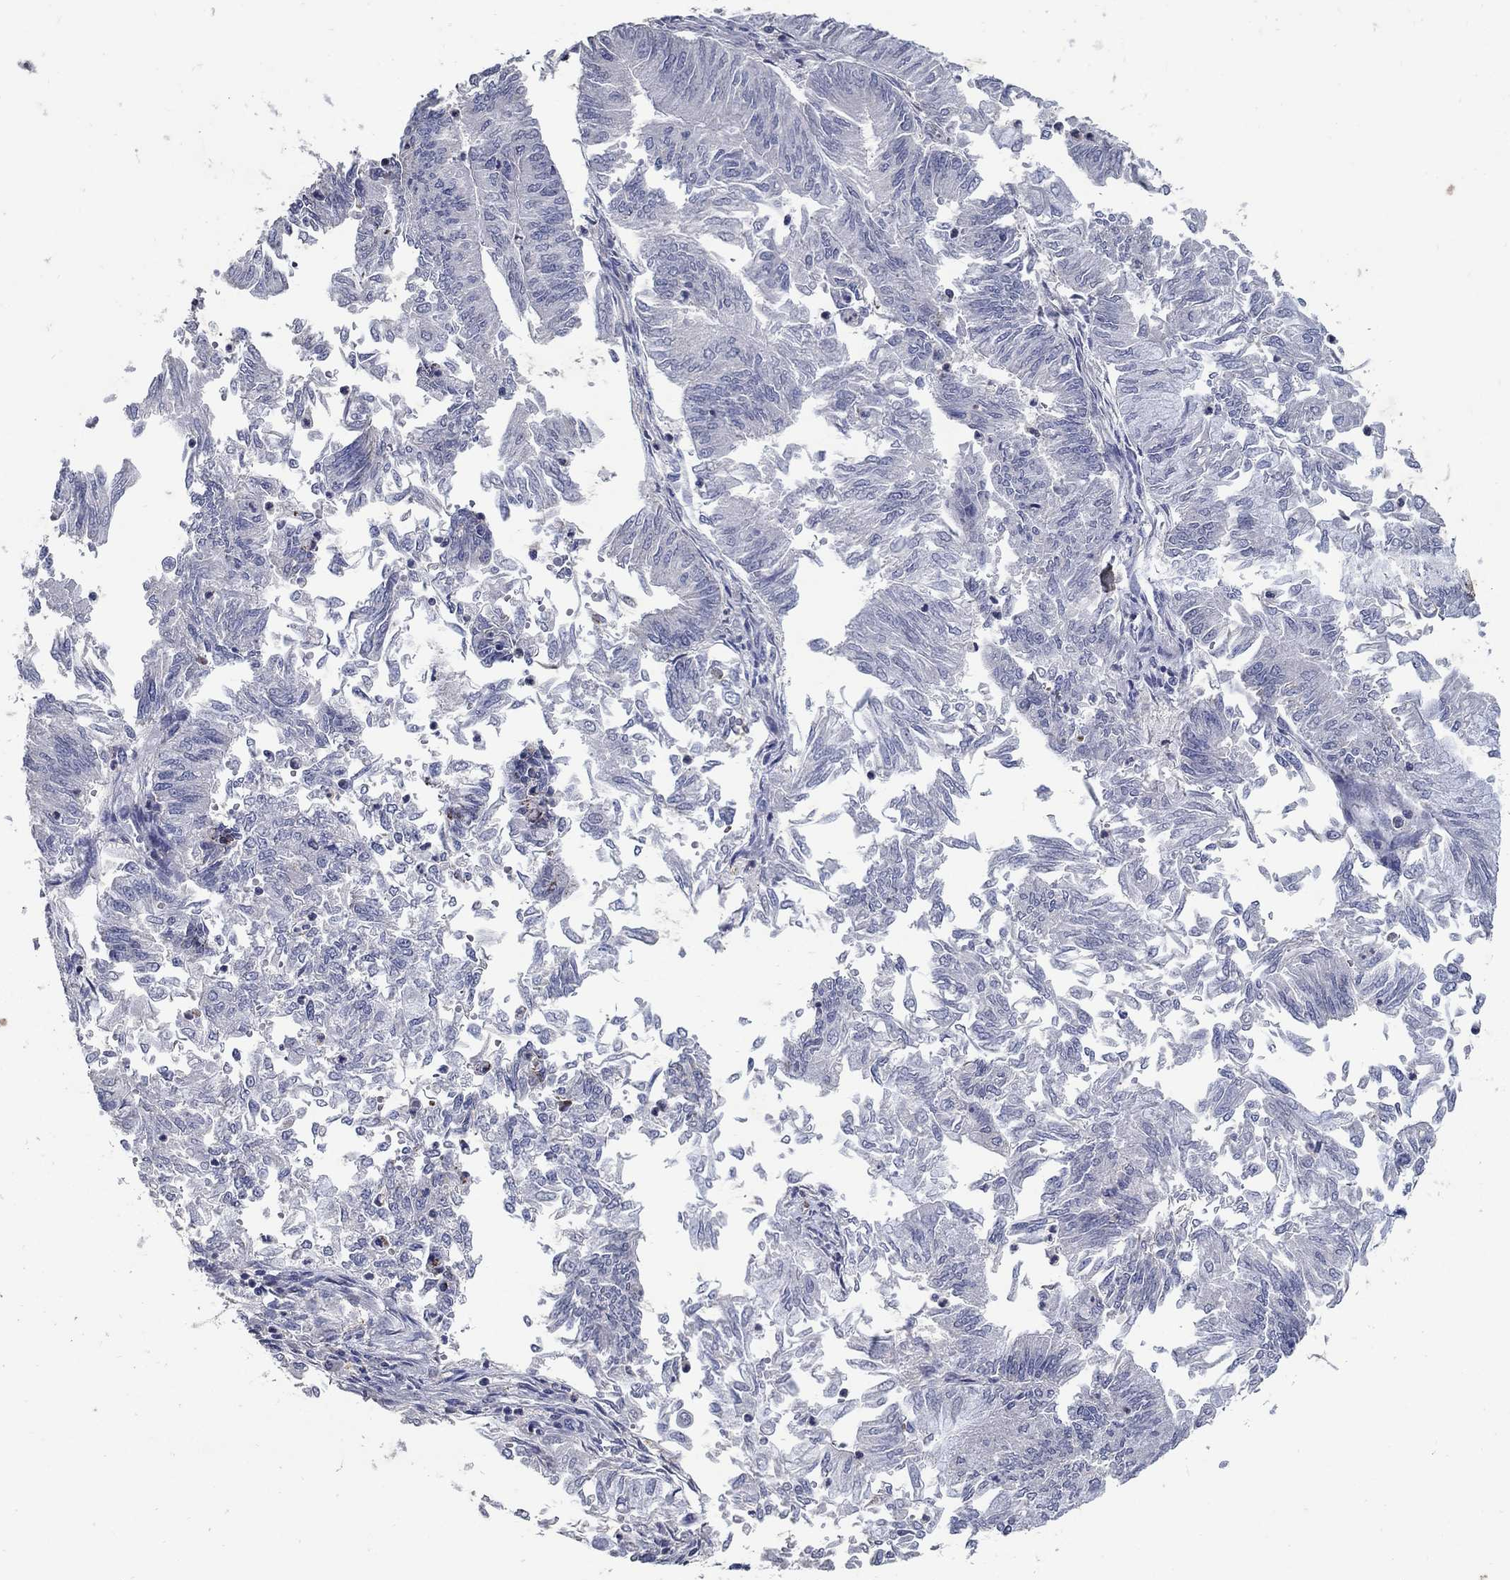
{"staining": {"intensity": "negative", "quantity": "none", "location": "none"}, "tissue": "endometrial cancer", "cell_type": "Tumor cells", "image_type": "cancer", "snomed": [{"axis": "morphology", "description": "Adenocarcinoma, NOS"}, {"axis": "topography", "description": "Endometrium"}], "caption": "Human endometrial adenocarcinoma stained for a protein using IHC shows no staining in tumor cells.", "gene": "HMX2", "patient": {"sex": "female", "age": 59}}